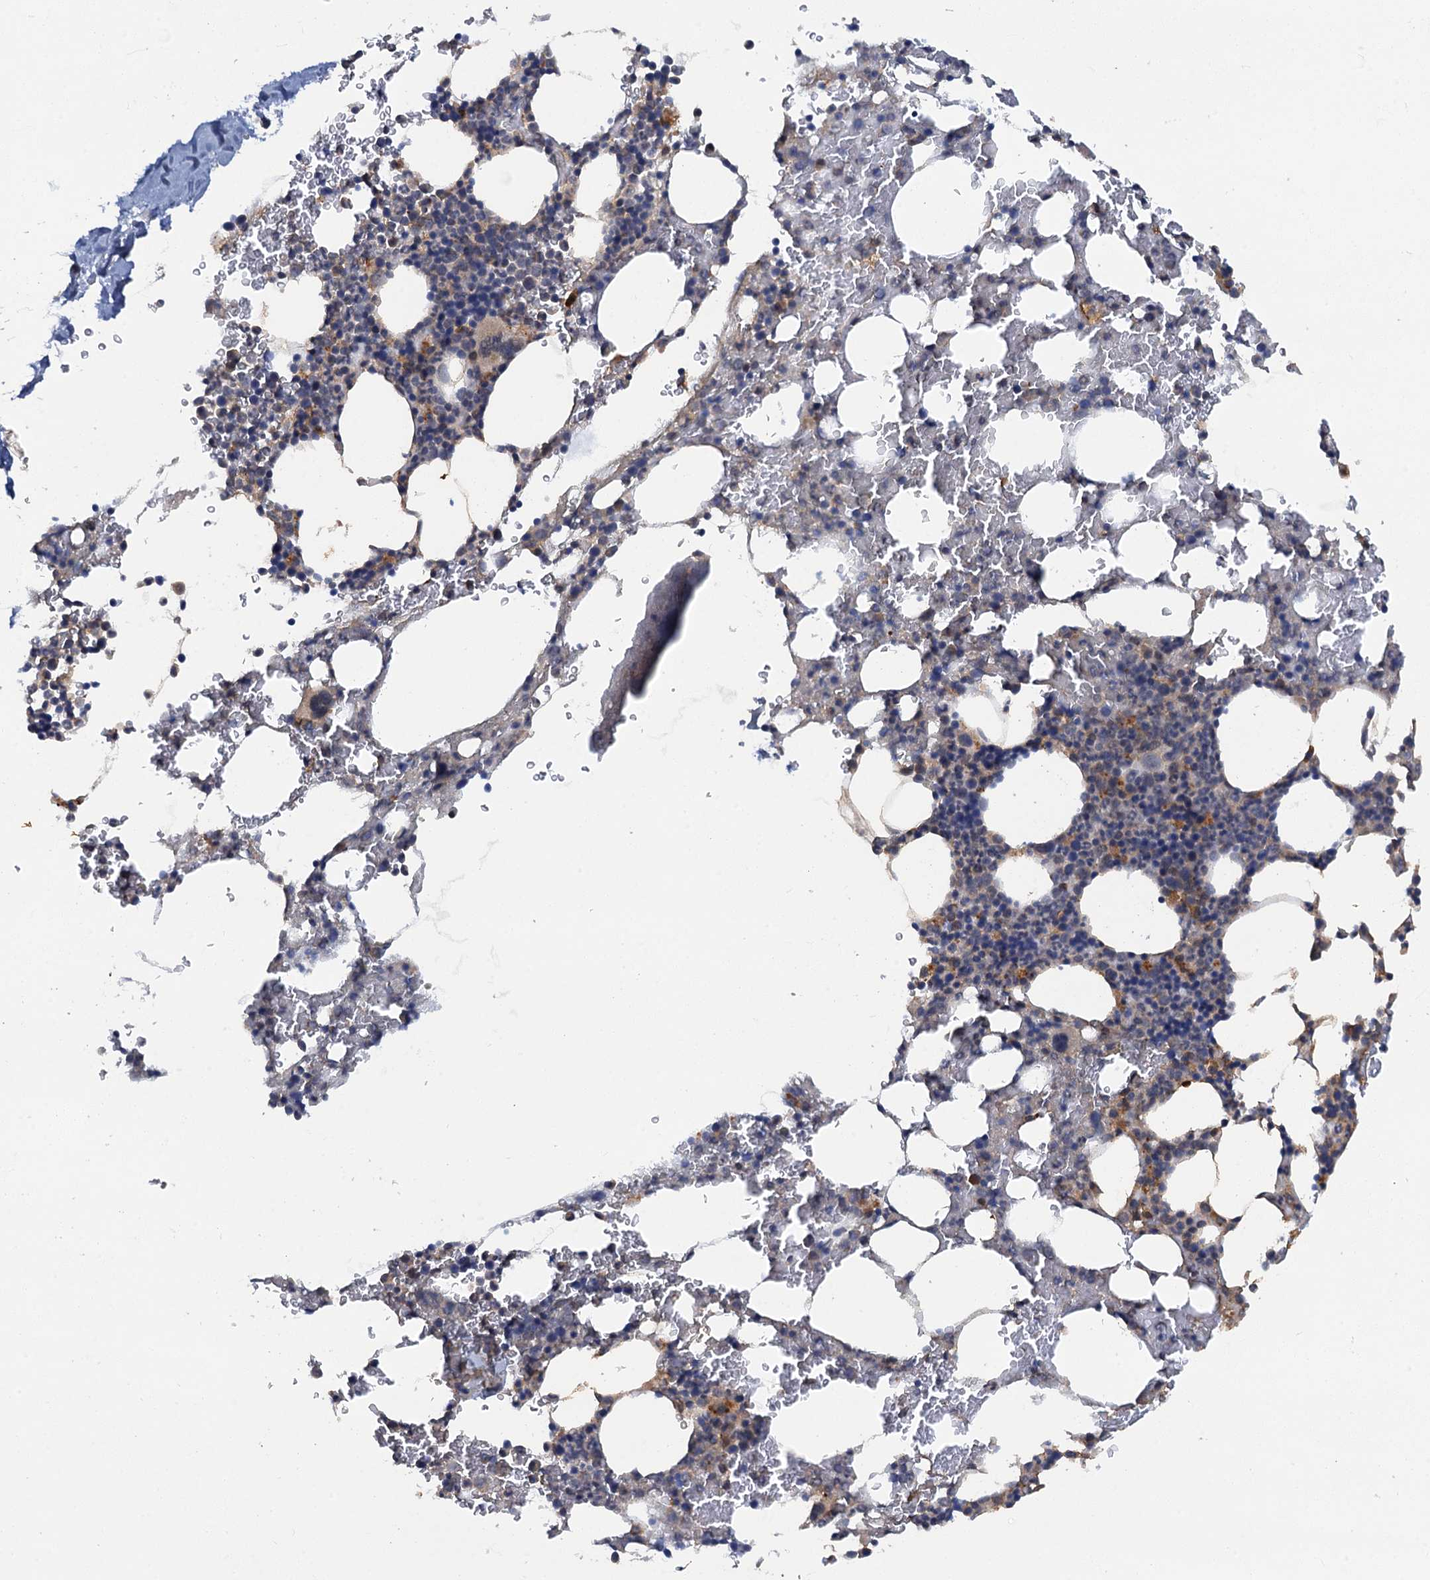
{"staining": {"intensity": "weak", "quantity": "<25%", "location": "cytoplasmic/membranous"}, "tissue": "bone marrow", "cell_type": "Hematopoietic cells", "image_type": "normal", "snomed": [{"axis": "morphology", "description": "Normal tissue, NOS"}, {"axis": "morphology", "description": "Inflammation, NOS"}, {"axis": "topography", "description": "Bone marrow"}], "caption": "An immunohistochemistry (IHC) photomicrograph of unremarkable bone marrow is shown. There is no staining in hematopoietic cells of bone marrow. (DAB (3,3'-diaminobenzidine) IHC with hematoxylin counter stain).", "gene": "HAPLN3", "patient": {"sex": "male", "age": 41}}